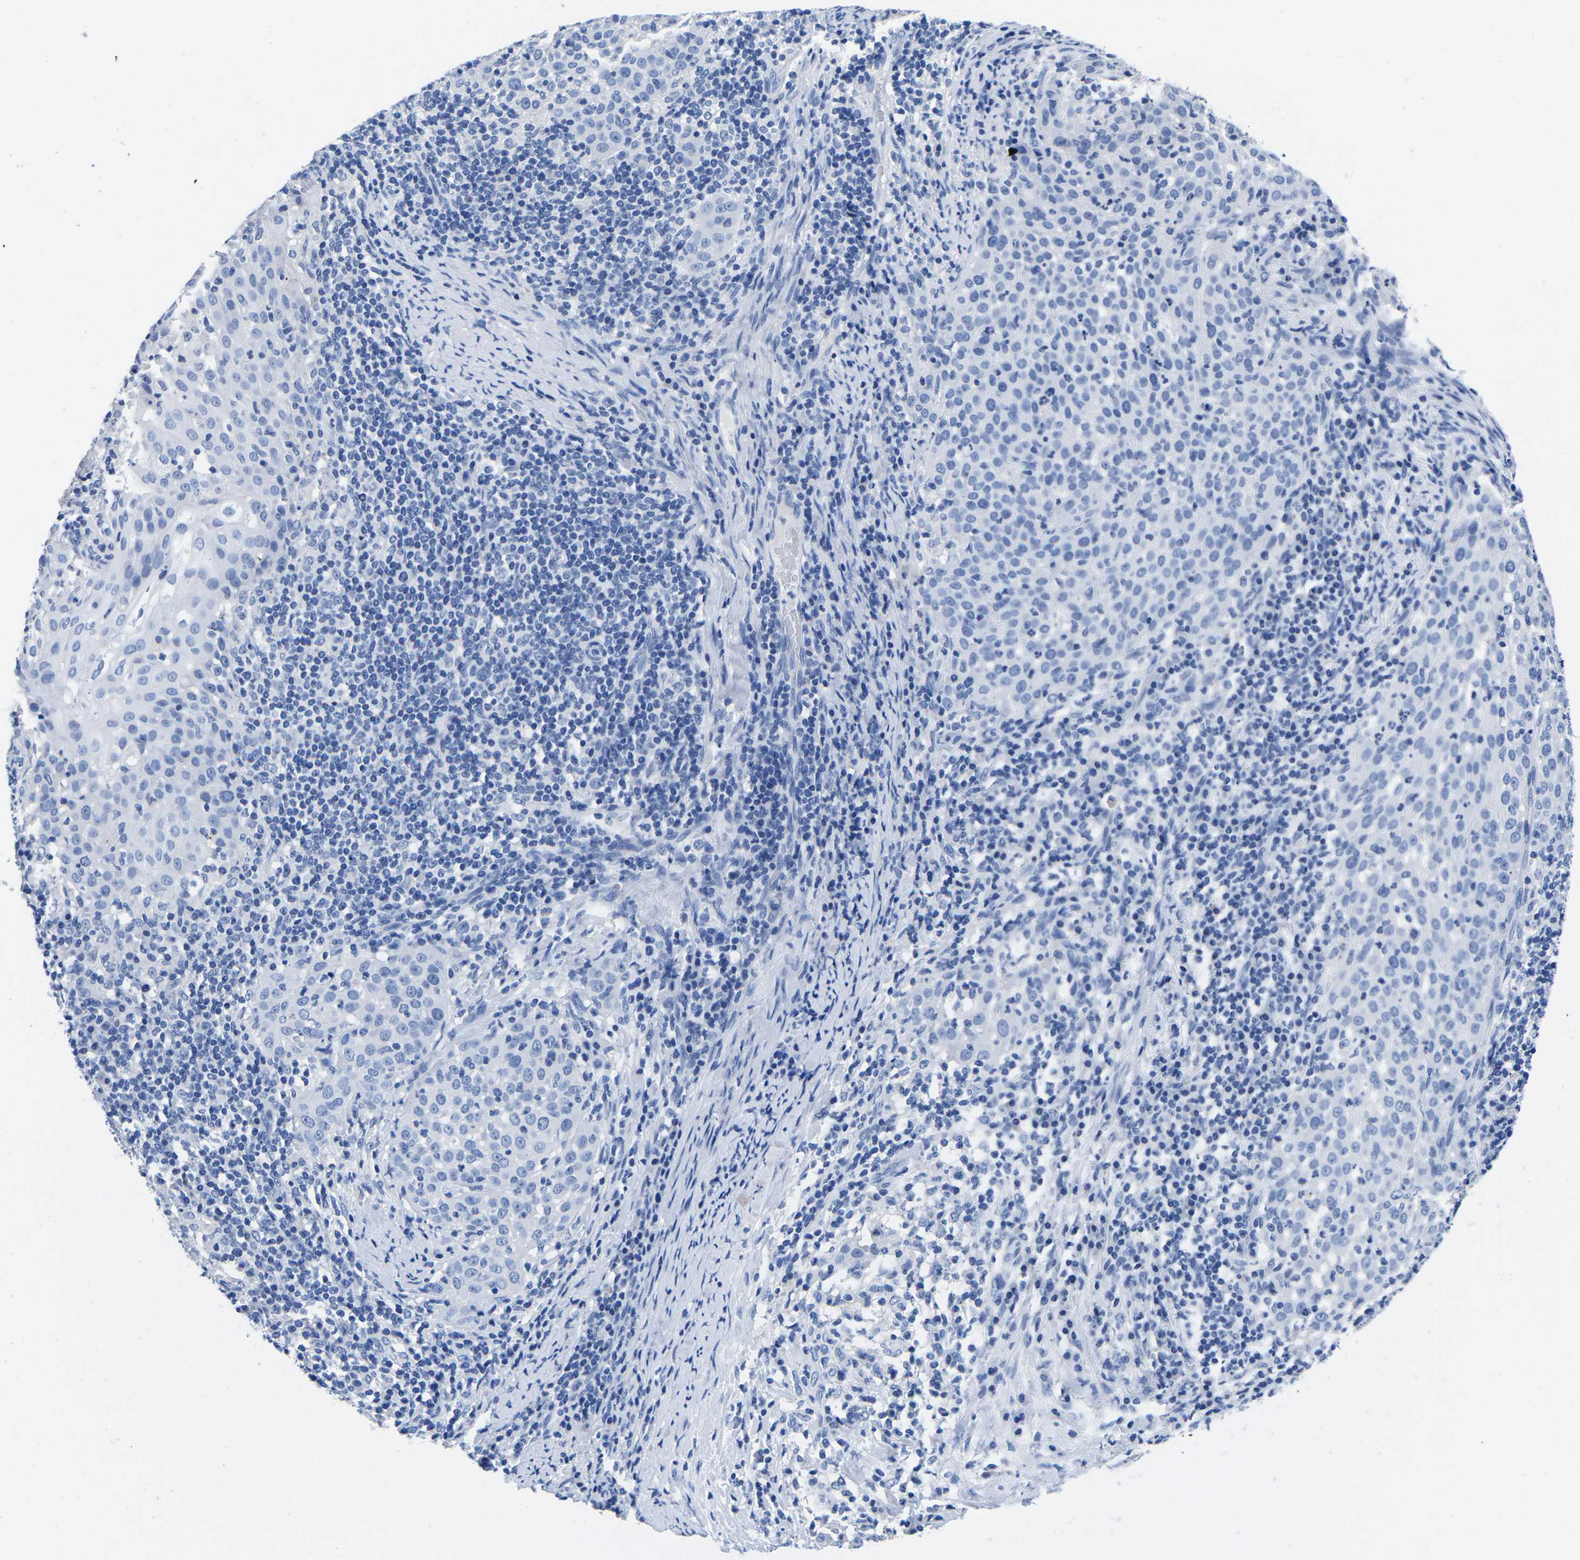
{"staining": {"intensity": "negative", "quantity": "none", "location": "none"}, "tissue": "cervical cancer", "cell_type": "Tumor cells", "image_type": "cancer", "snomed": [{"axis": "morphology", "description": "Squamous cell carcinoma, NOS"}, {"axis": "topography", "description": "Cervix"}], "caption": "This is an immunohistochemistry (IHC) image of cervical cancer. There is no staining in tumor cells.", "gene": "CYP1A2", "patient": {"sex": "female", "age": 51}}